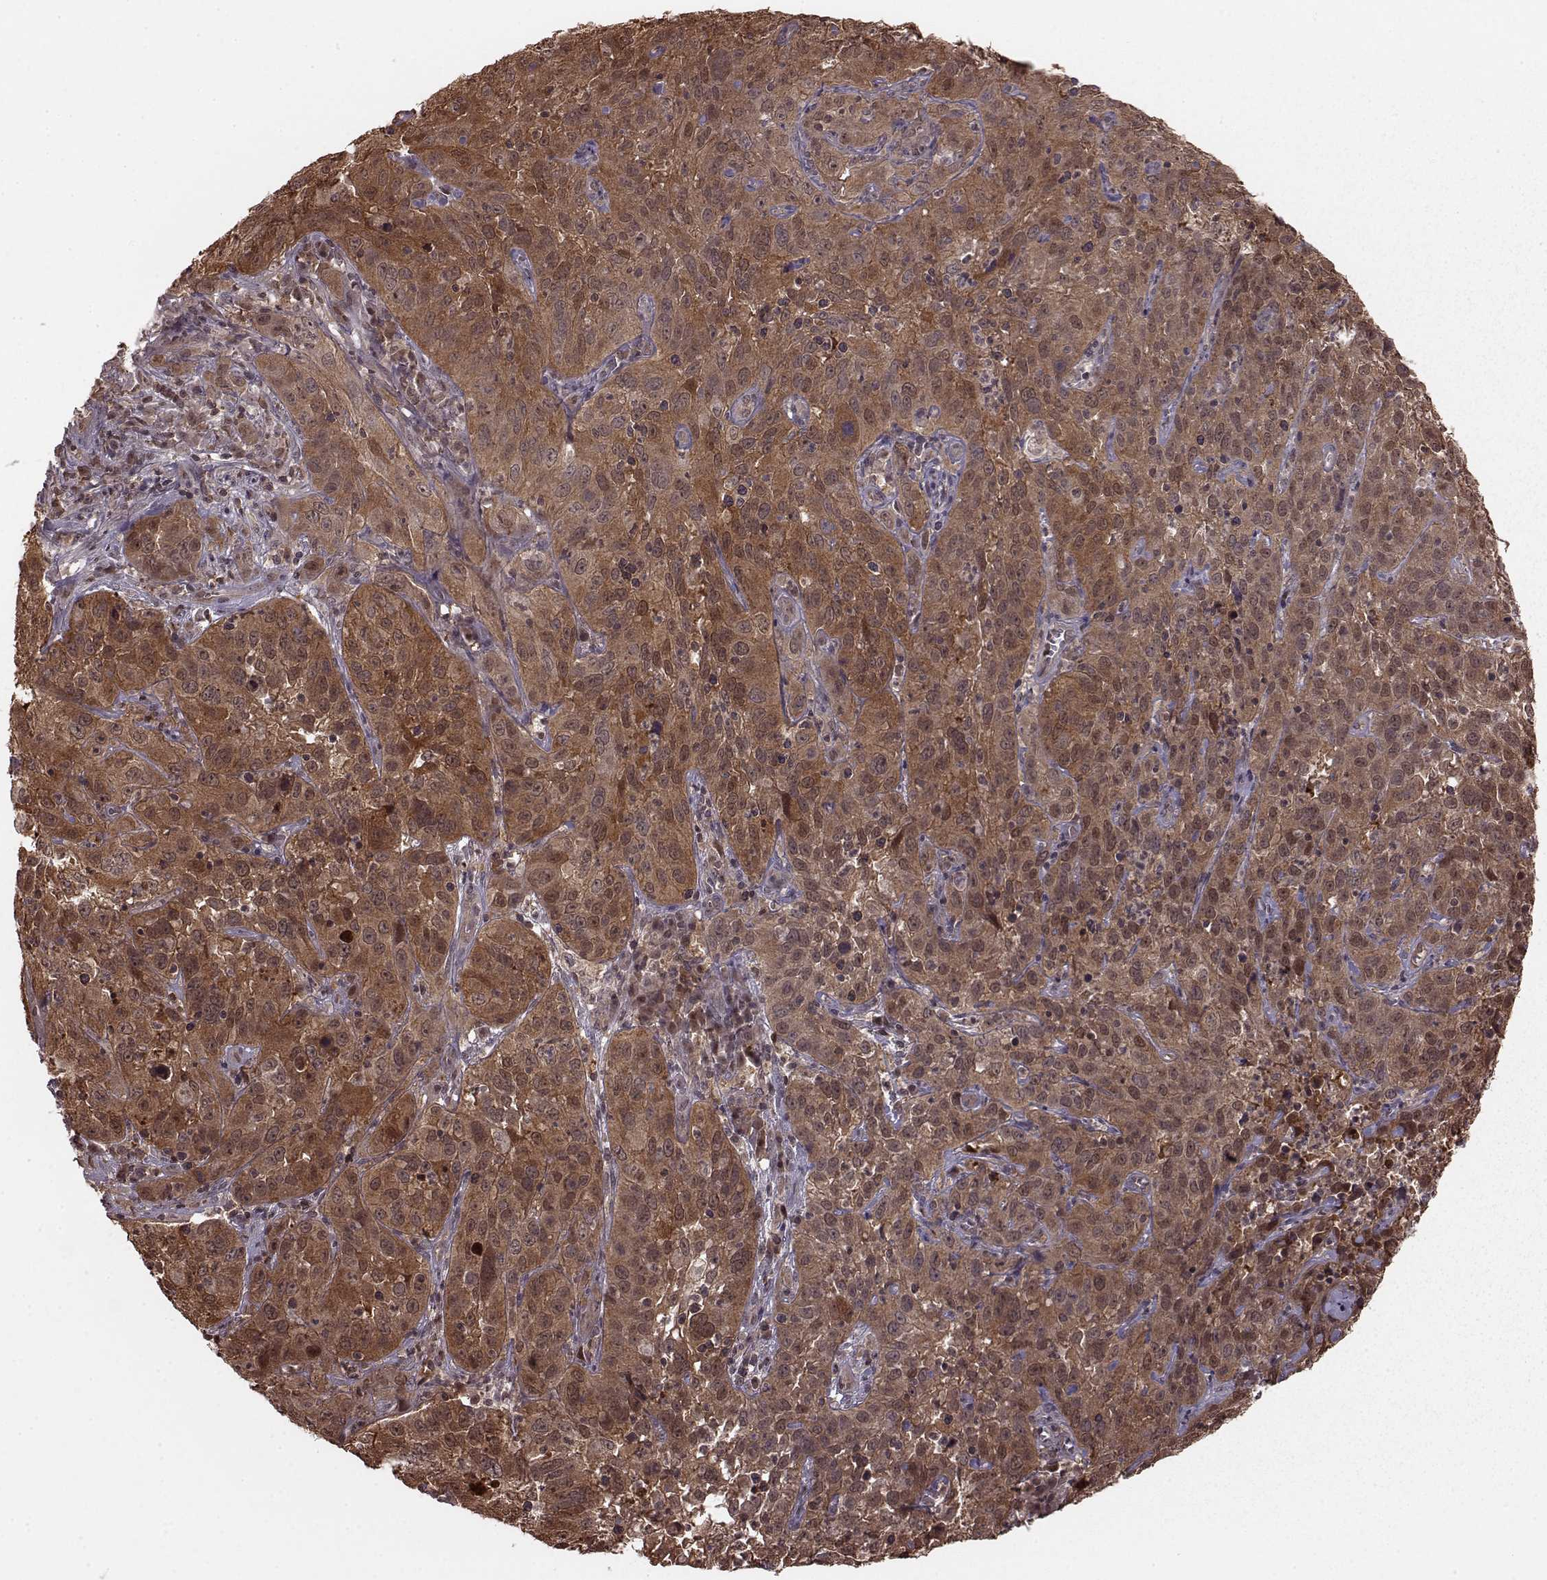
{"staining": {"intensity": "moderate", "quantity": ">75%", "location": "cytoplasmic/membranous,nuclear"}, "tissue": "cervical cancer", "cell_type": "Tumor cells", "image_type": "cancer", "snomed": [{"axis": "morphology", "description": "Squamous cell carcinoma, NOS"}, {"axis": "topography", "description": "Cervix"}], "caption": "Squamous cell carcinoma (cervical) stained for a protein demonstrates moderate cytoplasmic/membranous and nuclear positivity in tumor cells.", "gene": "GSS", "patient": {"sex": "female", "age": 32}}